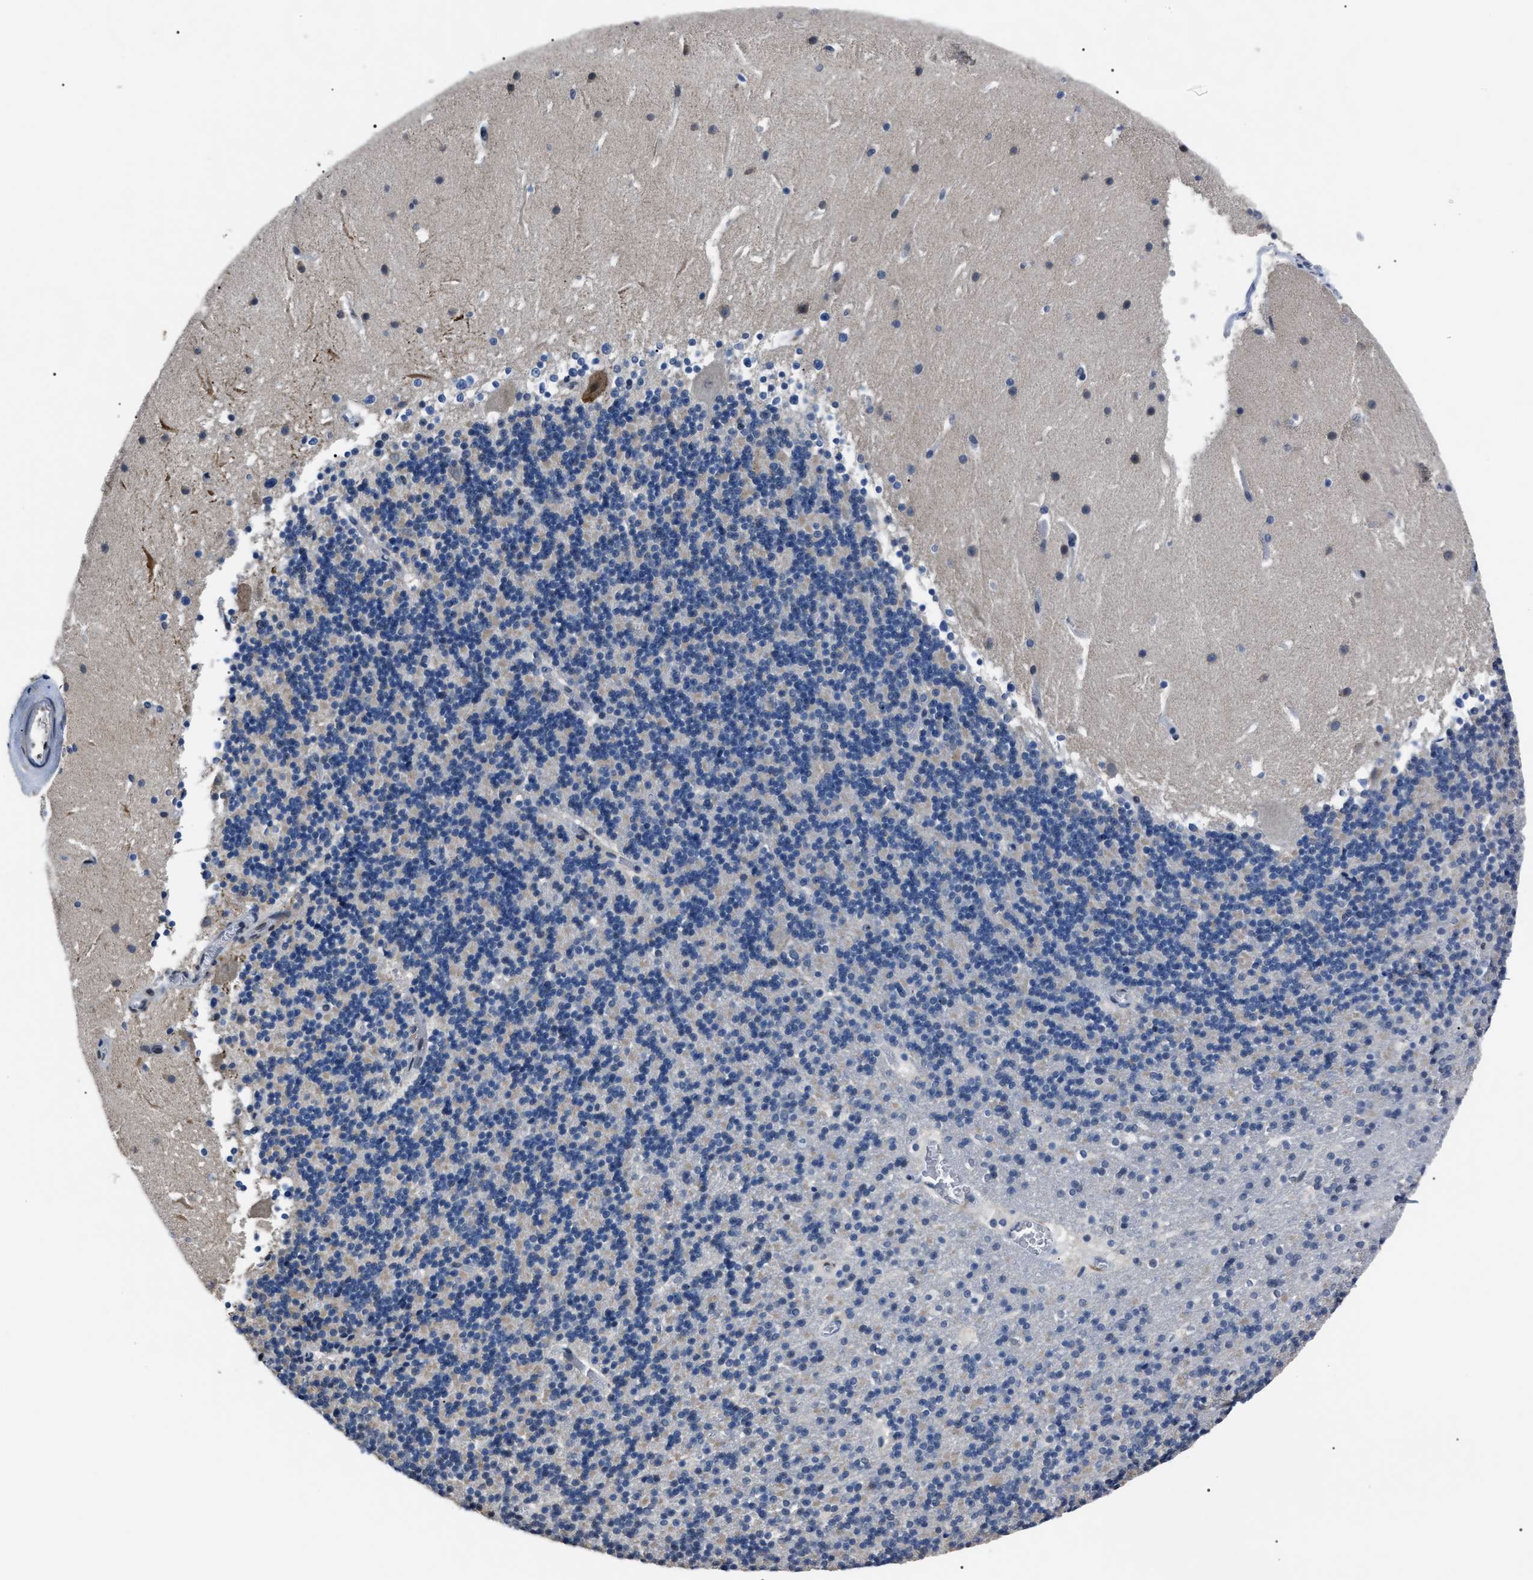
{"staining": {"intensity": "negative", "quantity": "none", "location": "none"}, "tissue": "cerebellum", "cell_type": "Cells in granular layer", "image_type": "normal", "snomed": [{"axis": "morphology", "description": "Normal tissue, NOS"}, {"axis": "topography", "description": "Cerebellum"}], "caption": "IHC micrograph of unremarkable human cerebellum stained for a protein (brown), which demonstrates no positivity in cells in granular layer.", "gene": "LRRC14", "patient": {"sex": "male", "age": 45}}